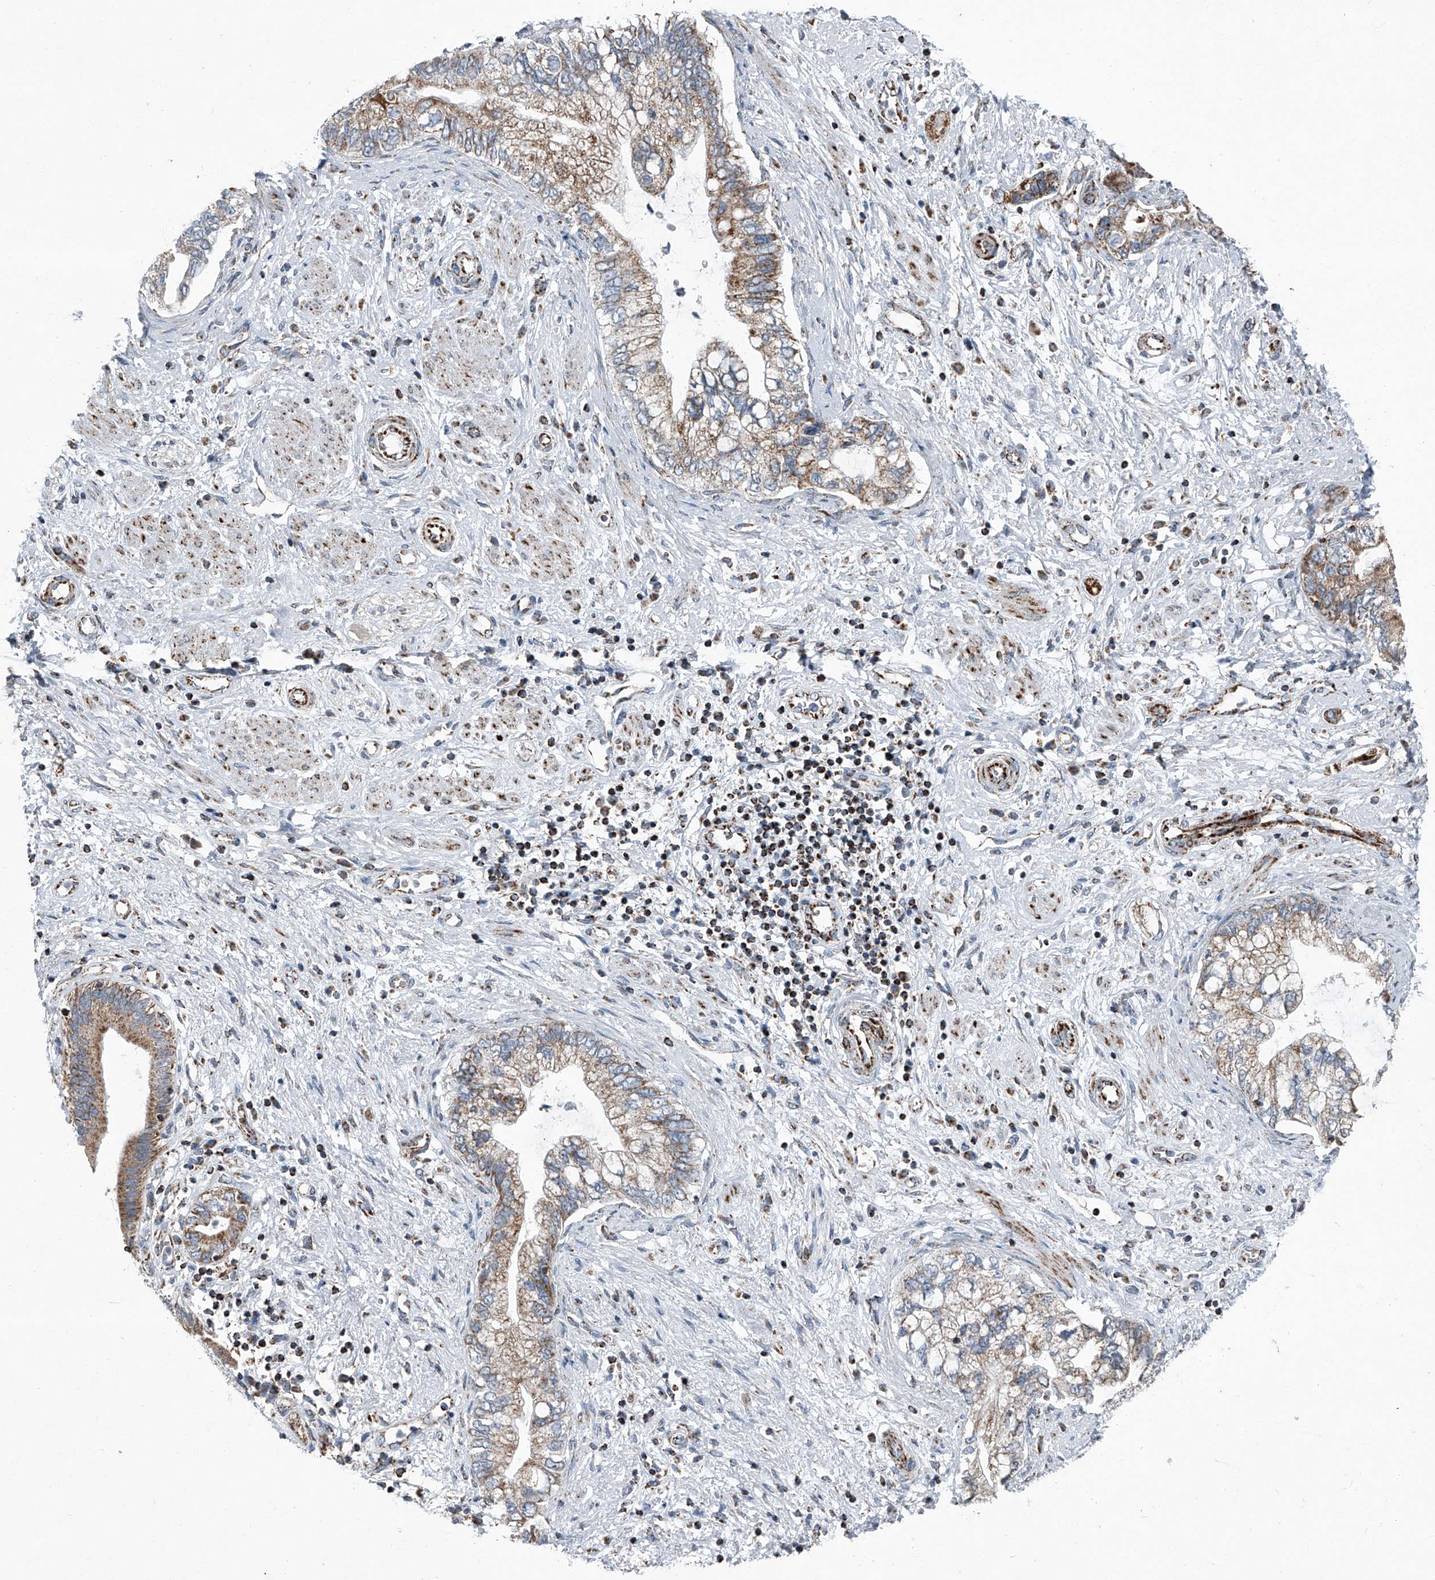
{"staining": {"intensity": "moderate", "quantity": ">75%", "location": "cytoplasmic/membranous"}, "tissue": "pancreatic cancer", "cell_type": "Tumor cells", "image_type": "cancer", "snomed": [{"axis": "morphology", "description": "Adenocarcinoma, NOS"}, {"axis": "topography", "description": "Pancreas"}], "caption": "Pancreatic adenocarcinoma stained with a protein marker displays moderate staining in tumor cells.", "gene": "CHRNA7", "patient": {"sex": "female", "age": 73}}